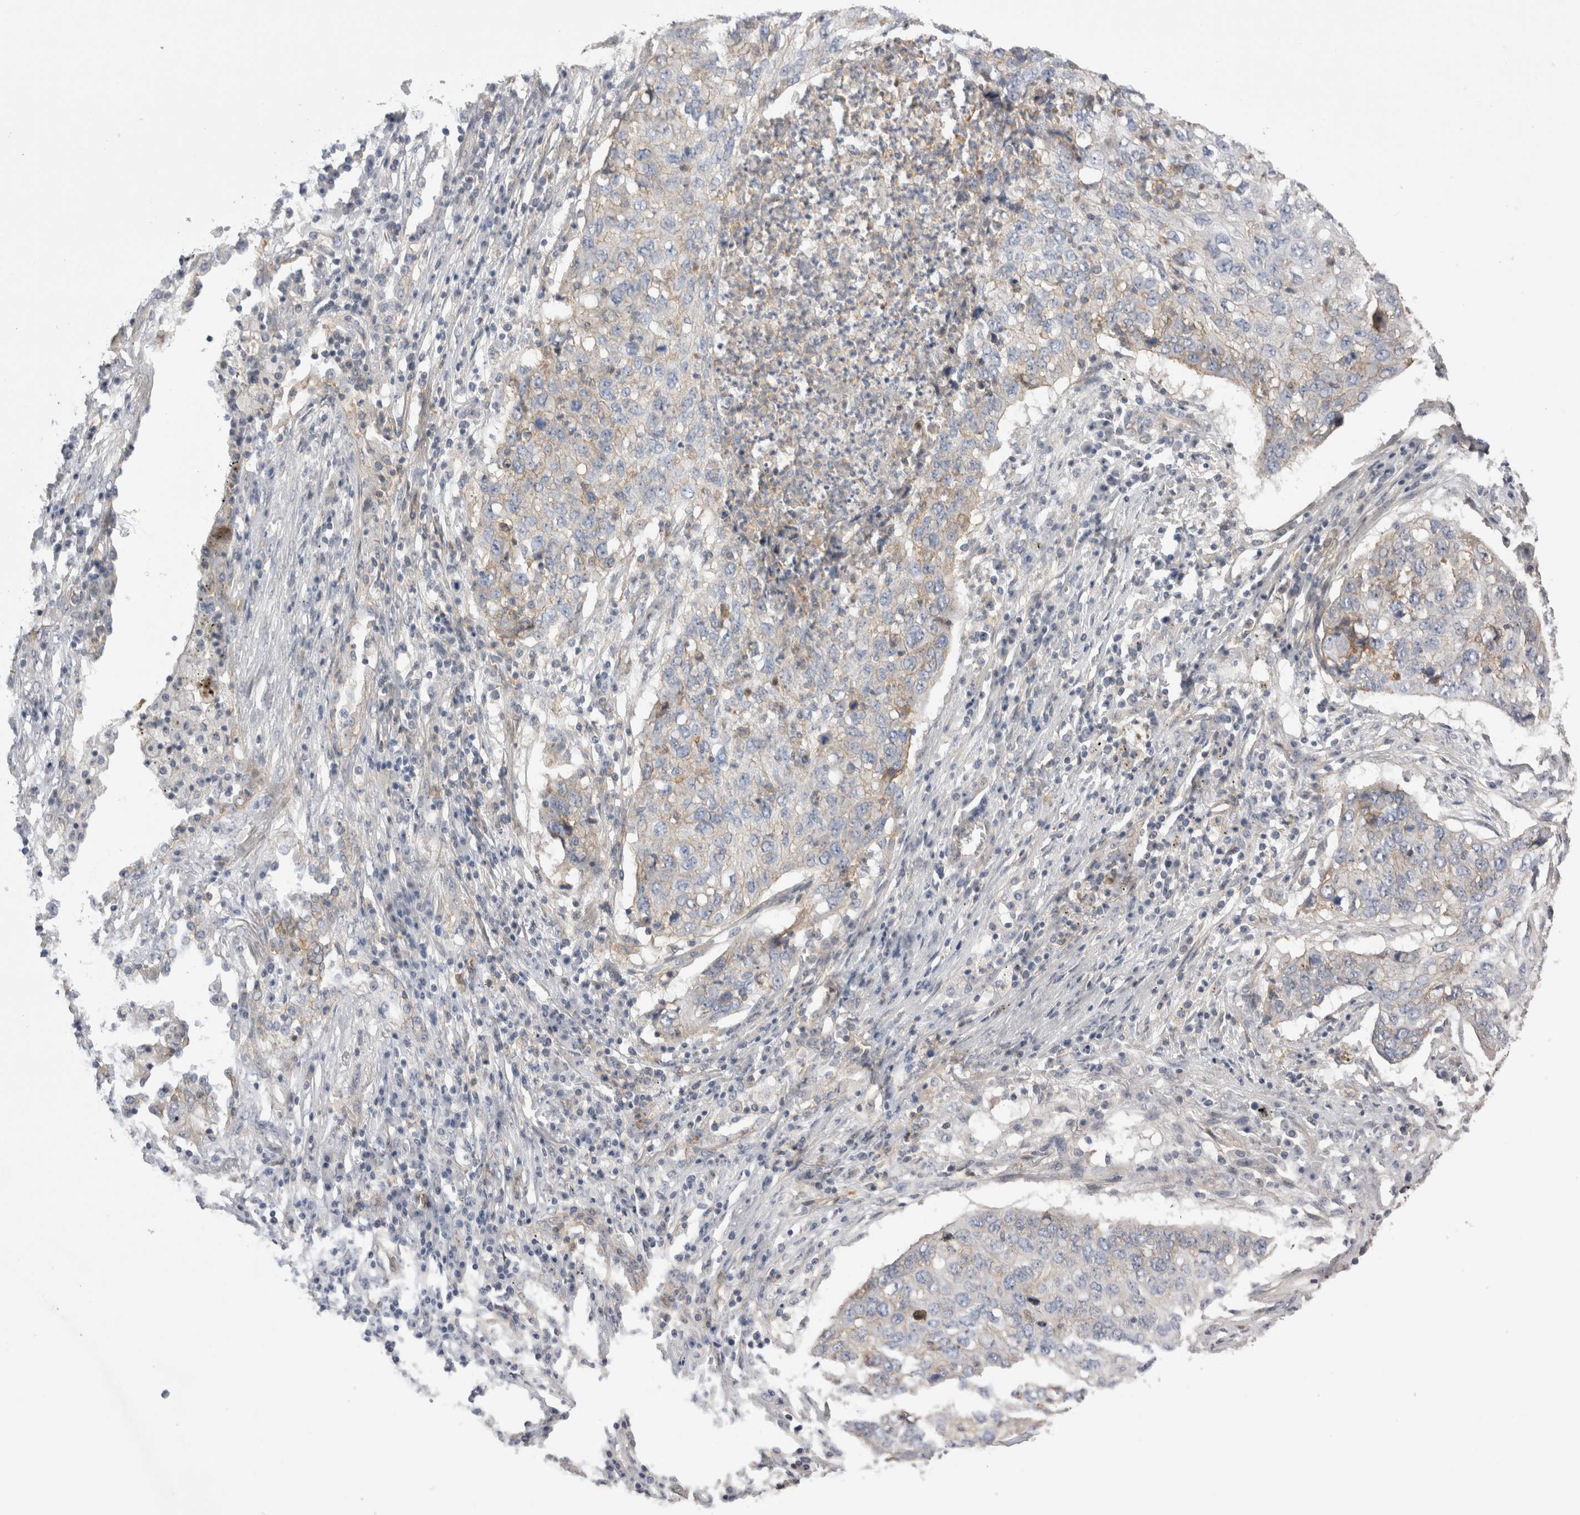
{"staining": {"intensity": "weak", "quantity": "<25%", "location": "cytoplasmic/membranous"}, "tissue": "lung cancer", "cell_type": "Tumor cells", "image_type": "cancer", "snomed": [{"axis": "morphology", "description": "Squamous cell carcinoma, NOS"}, {"axis": "topography", "description": "Lung"}], "caption": "This photomicrograph is of squamous cell carcinoma (lung) stained with IHC to label a protein in brown with the nuclei are counter-stained blue. There is no expression in tumor cells.", "gene": "VANGL1", "patient": {"sex": "female", "age": 63}}